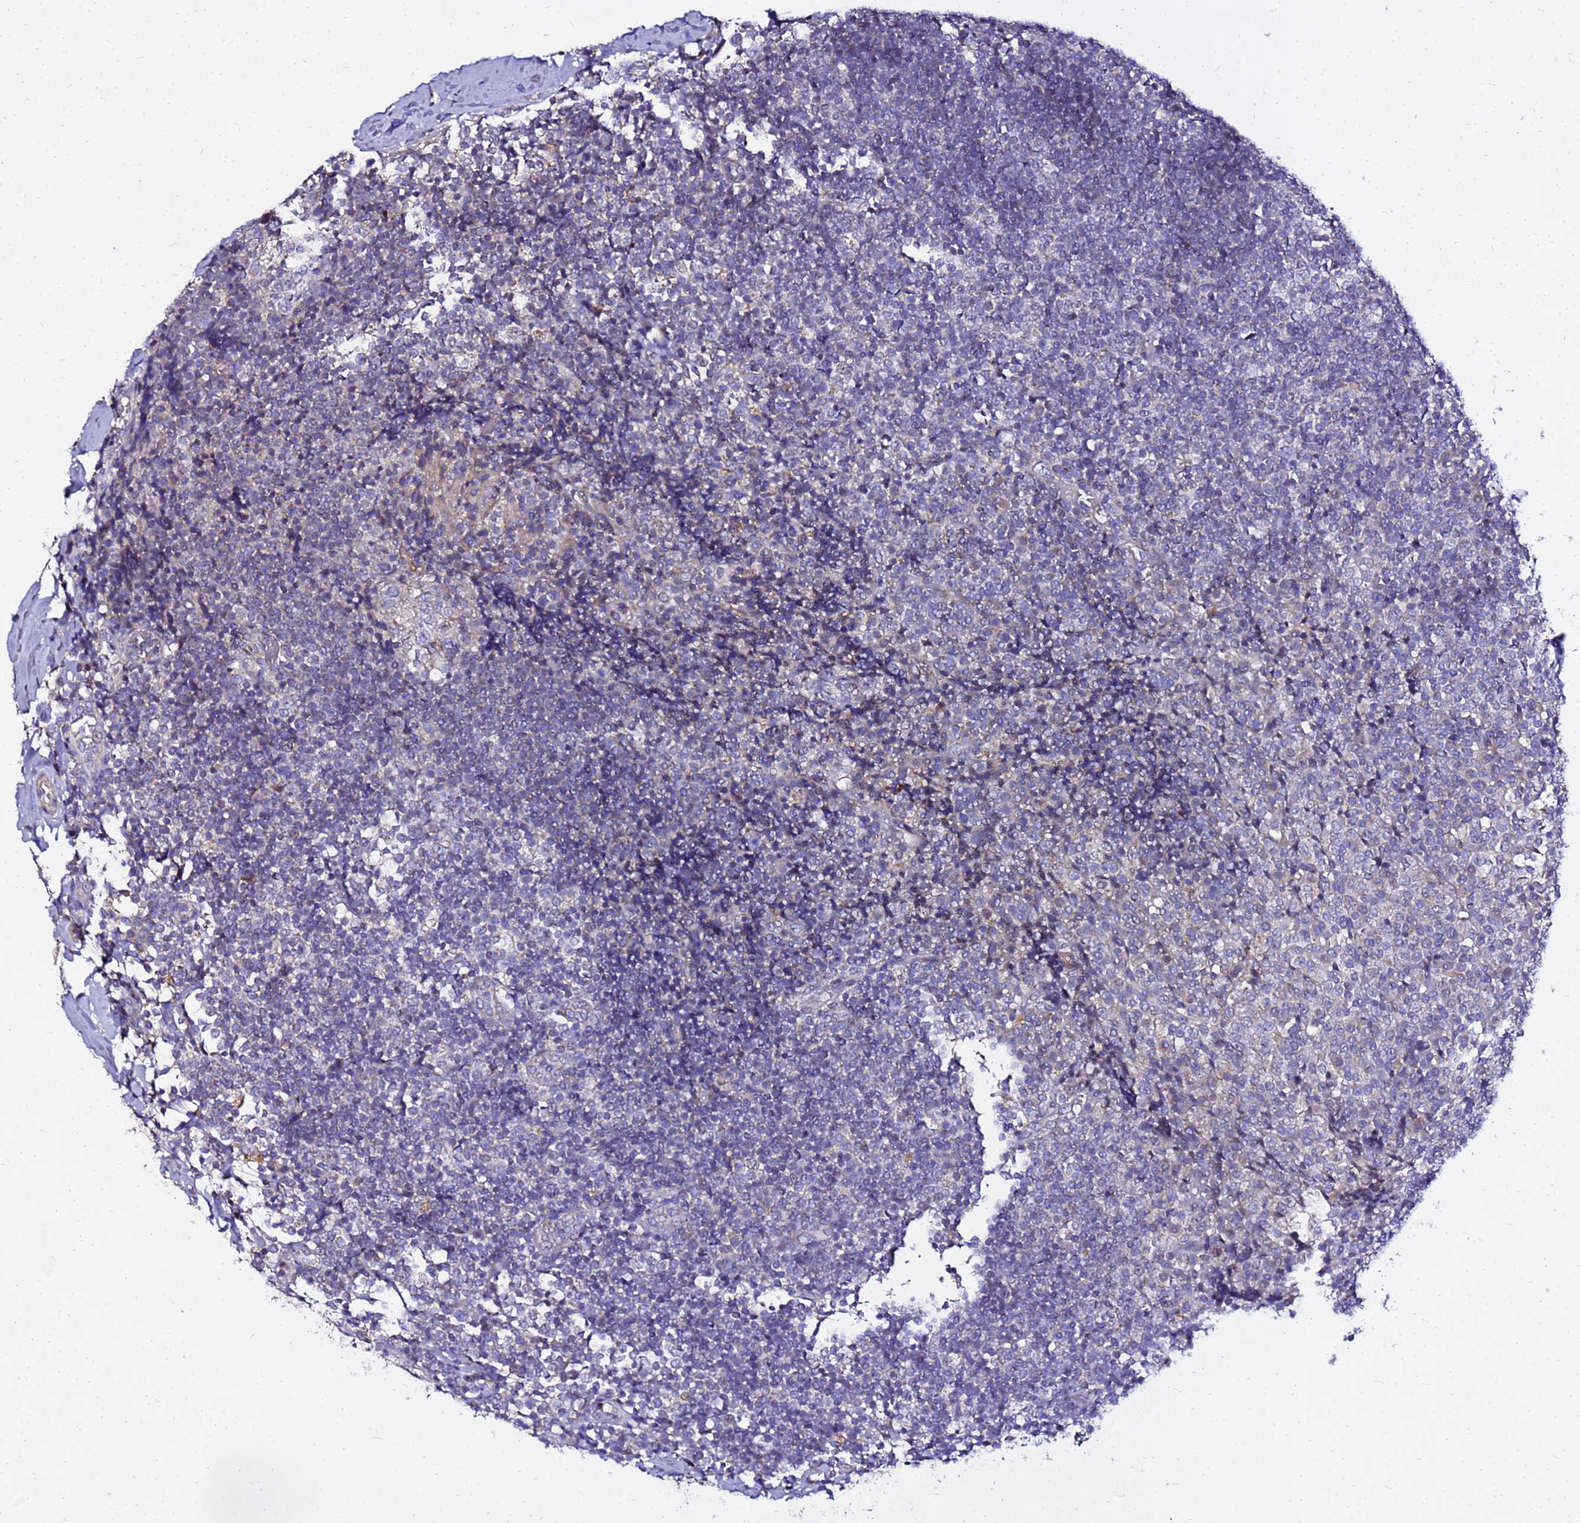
{"staining": {"intensity": "negative", "quantity": "none", "location": "none"}, "tissue": "tonsil", "cell_type": "Germinal center cells", "image_type": "normal", "snomed": [{"axis": "morphology", "description": "Normal tissue, NOS"}, {"axis": "topography", "description": "Tonsil"}], "caption": "IHC histopathology image of unremarkable human tonsil stained for a protein (brown), which shows no expression in germinal center cells. The staining is performed using DAB brown chromogen with nuclei counter-stained in using hematoxylin.", "gene": "COX14", "patient": {"sex": "female", "age": 19}}